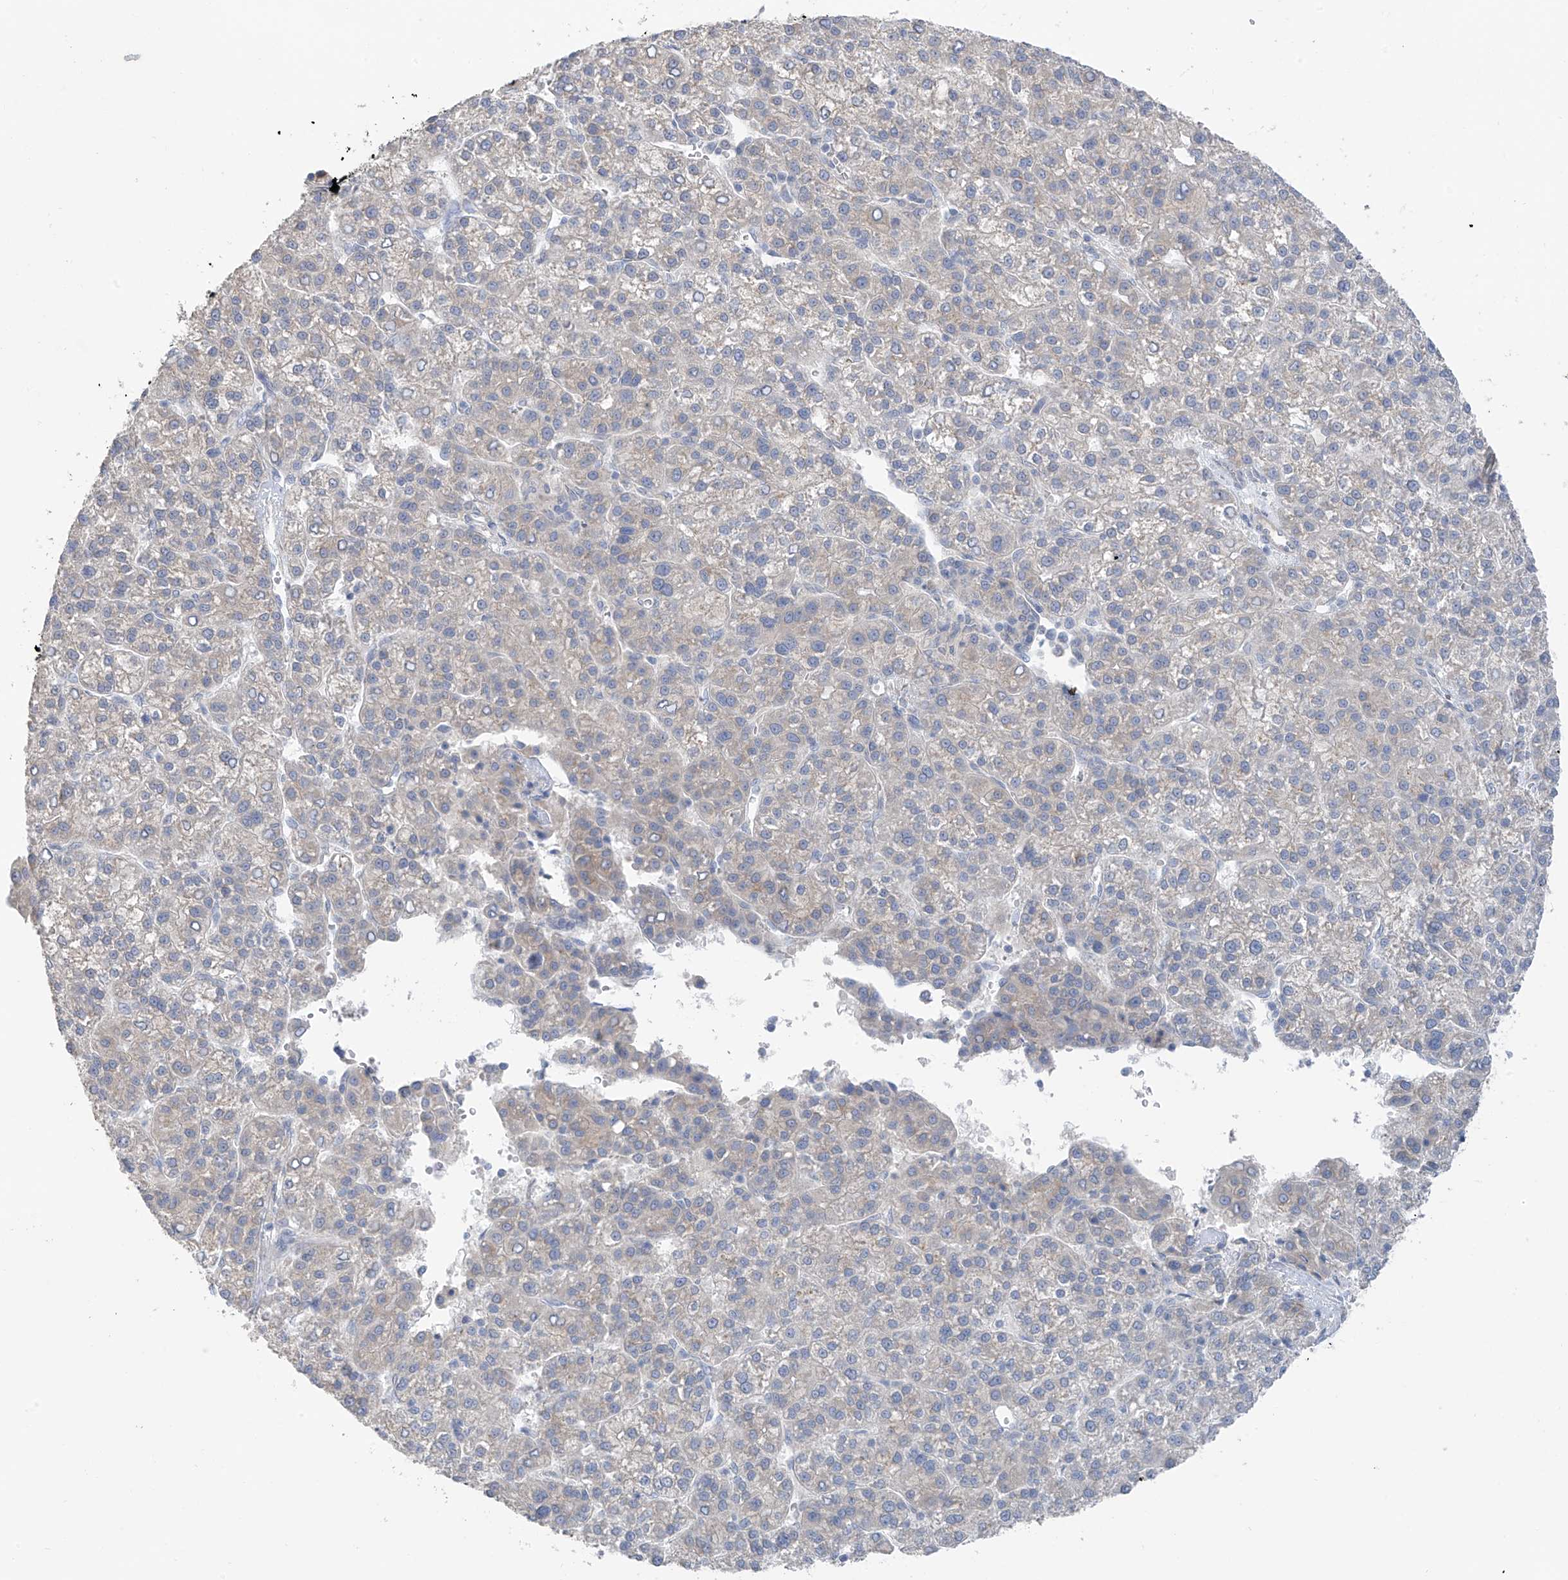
{"staining": {"intensity": "negative", "quantity": "none", "location": "none"}, "tissue": "liver cancer", "cell_type": "Tumor cells", "image_type": "cancer", "snomed": [{"axis": "morphology", "description": "Carcinoma, Hepatocellular, NOS"}, {"axis": "topography", "description": "Liver"}], "caption": "This is an immunohistochemistry (IHC) micrograph of liver hepatocellular carcinoma. There is no staining in tumor cells.", "gene": "NALCN", "patient": {"sex": "female", "age": 58}}